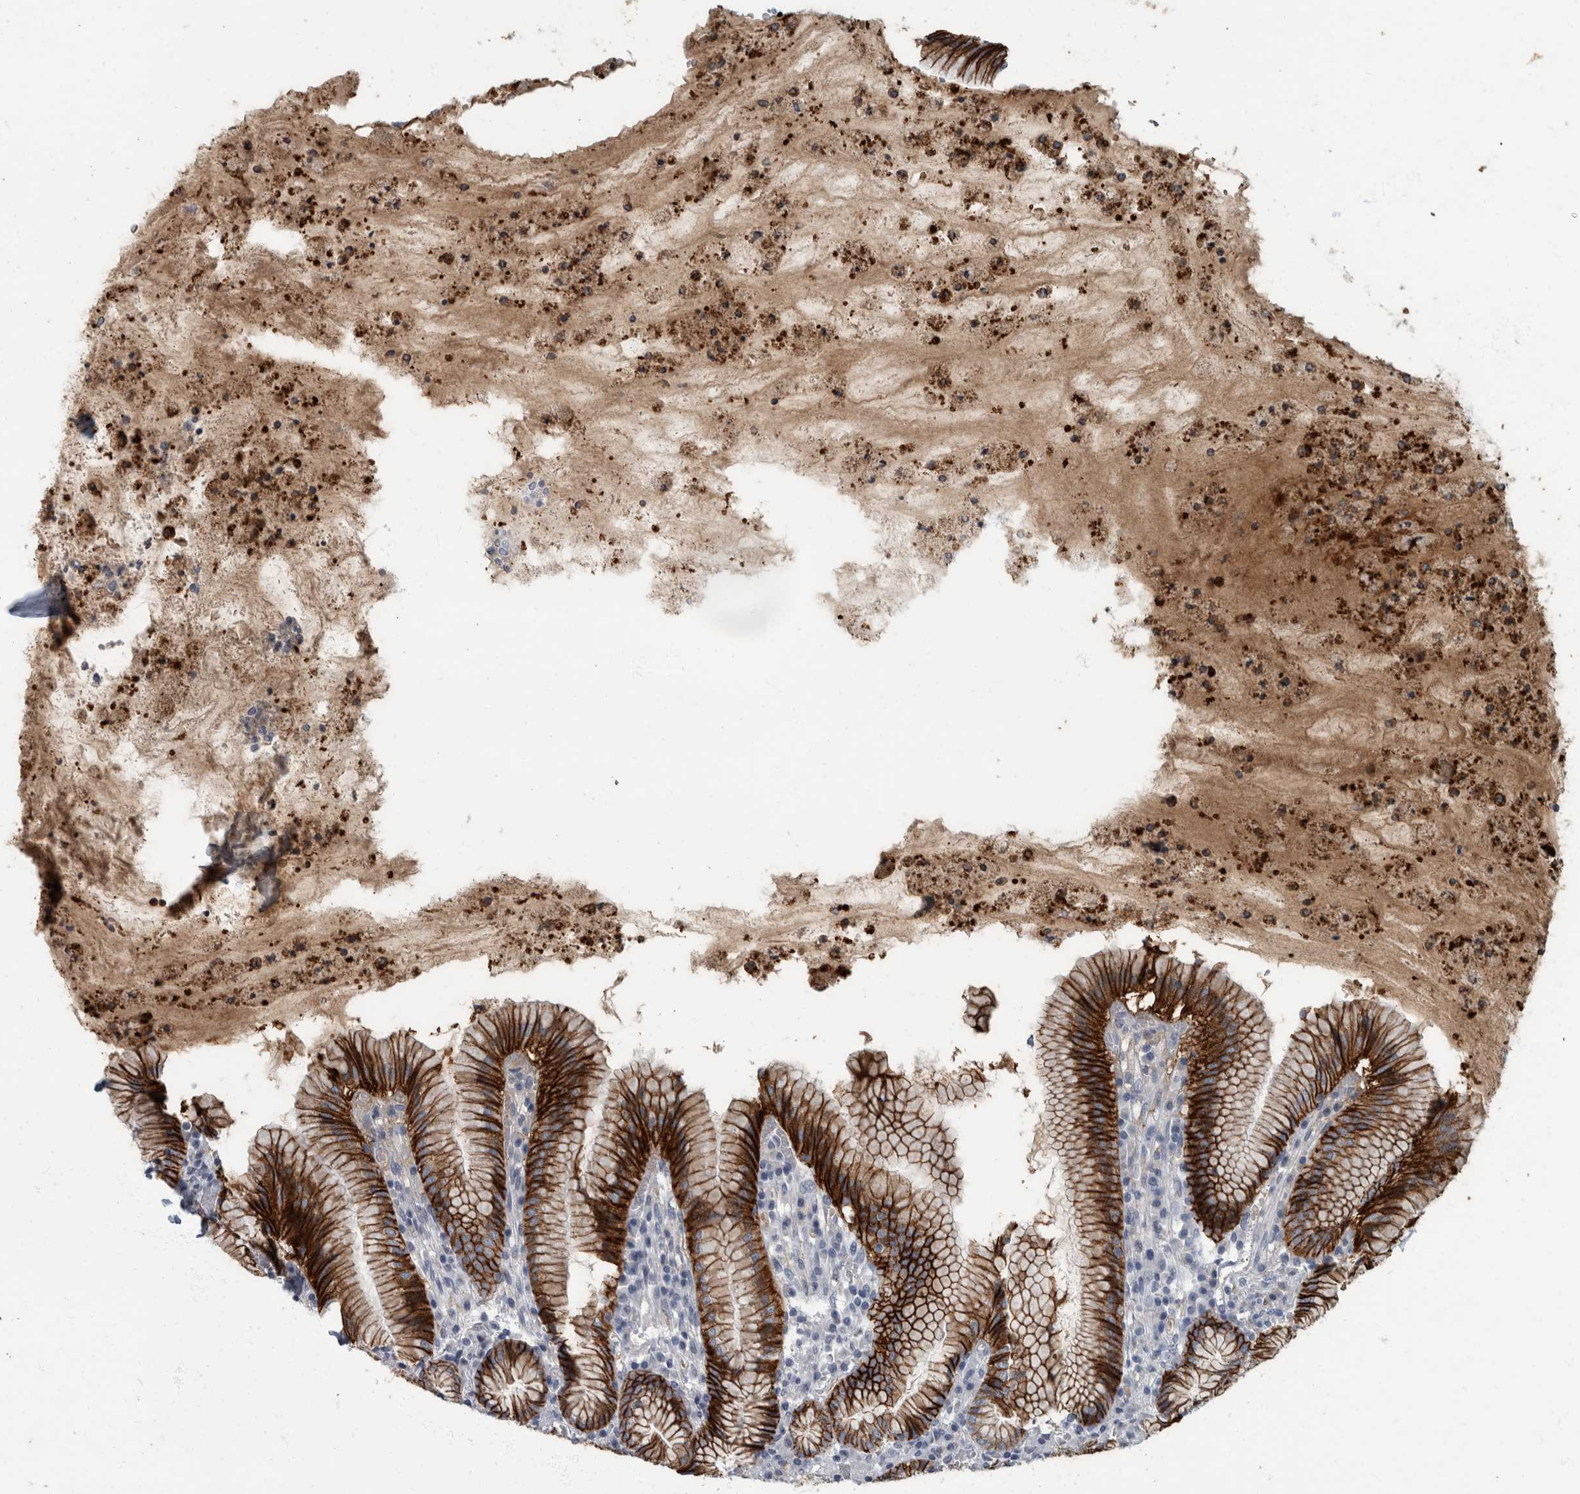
{"staining": {"intensity": "strong", "quantity": ">75%", "location": "cytoplasmic/membranous"}, "tissue": "stomach", "cell_type": "Glandular cells", "image_type": "normal", "snomed": [{"axis": "morphology", "description": "Normal tissue, NOS"}, {"axis": "topography", "description": "Stomach"}], "caption": "Stomach stained with IHC displays strong cytoplasmic/membranous positivity in about >75% of glandular cells.", "gene": "DSG2", "patient": {"sex": "male", "age": 55}}